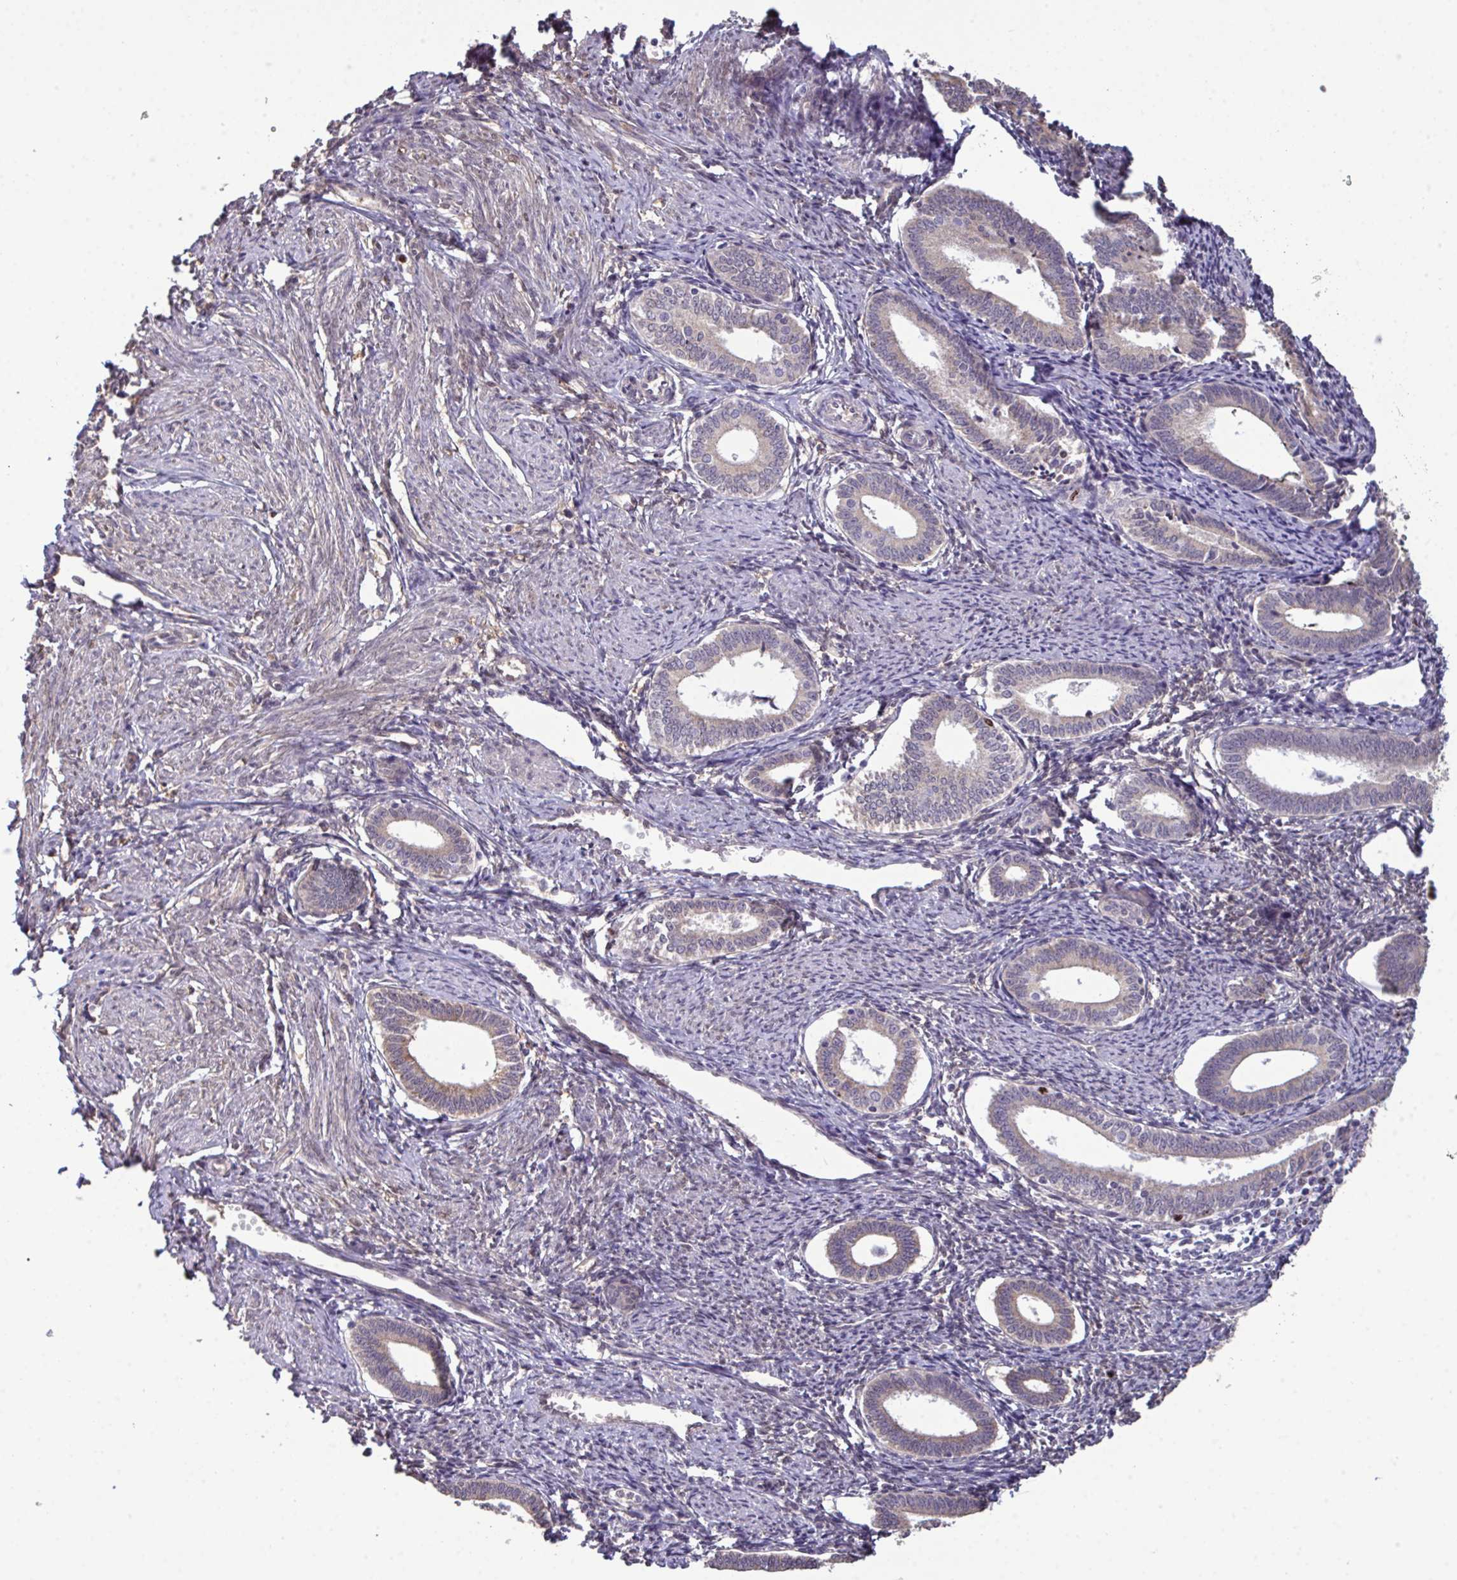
{"staining": {"intensity": "weak", "quantity": "25%-75%", "location": "nuclear"}, "tissue": "endometrium", "cell_type": "Cells in endometrial stroma", "image_type": "normal", "snomed": [{"axis": "morphology", "description": "Normal tissue, NOS"}, {"axis": "topography", "description": "Endometrium"}], "caption": "IHC photomicrograph of unremarkable endometrium: endometrium stained using immunohistochemistry (IHC) shows low levels of weak protein expression localized specifically in the nuclear of cells in endometrial stroma, appearing as a nuclear brown color.", "gene": "SETD7", "patient": {"sex": "female", "age": 41}}